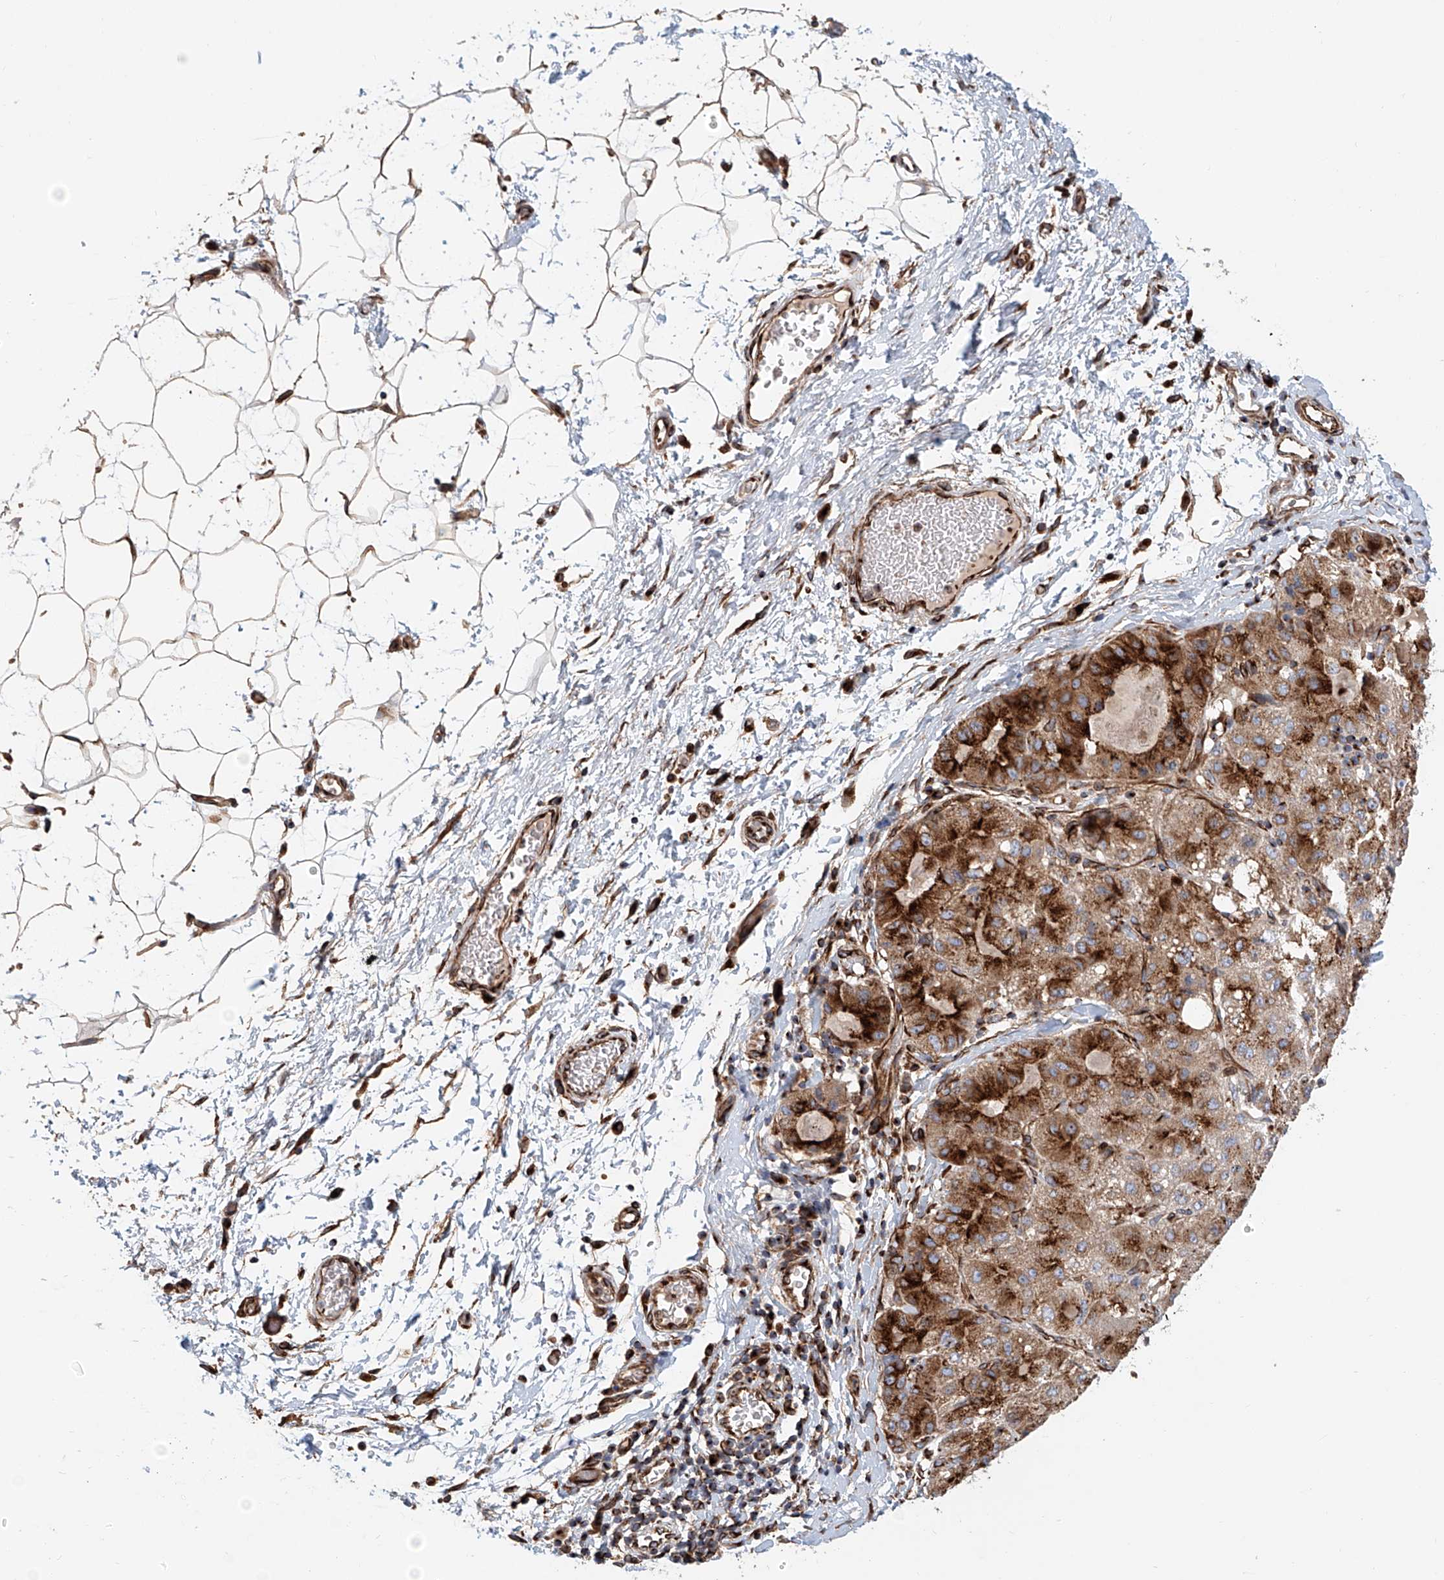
{"staining": {"intensity": "strong", "quantity": ">75%", "location": "cytoplasmic/membranous"}, "tissue": "liver cancer", "cell_type": "Tumor cells", "image_type": "cancer", "snomed": [{"axis": "morphology", "description": "Carcinoma, Hepatocellular, NOS"}, {"axis": "topography", "description": "Liver"}], "caption": "Immunohistochemical staining of human liver cancer exhibits strong cytoplasmic/membranous protein positivity in about >75% of tumor cells. Using DAB (3,3'-diaminobenzidine) (brown) and hematoxylin (blue) stains, captured at high magnification using brightfield microscopy.", "gene": "HGSNAT", "patient": {"sex": "male", "age": 80}}